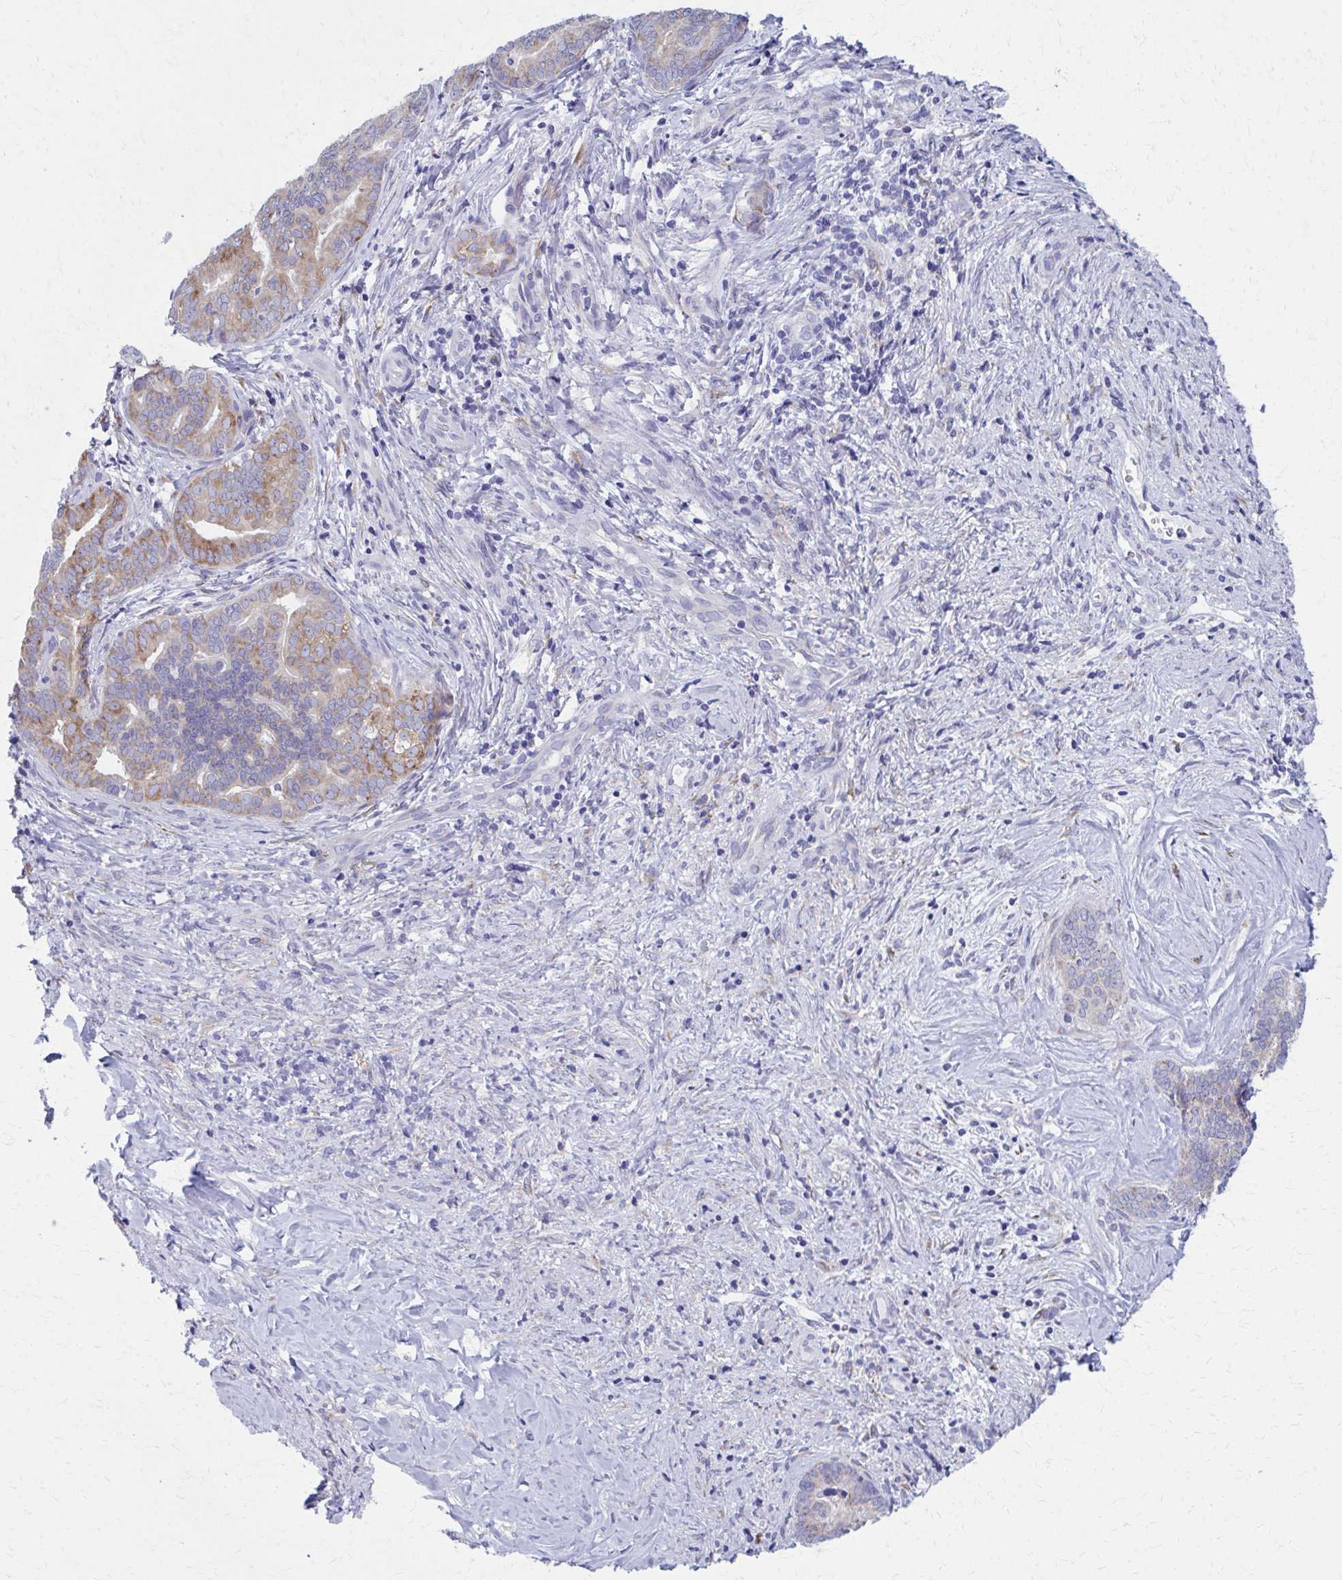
{"staining": {"intensity": "moderate", "quantity": "<25%", "location": "cytoplasmic/membranous"}, "tissue": "liver cancer", "cell_type": "Tumor cells", "image_type": "cancer", "snomed": [{"axis": "morphology", "description": "Cholangiocarcinoma"}, {"axis": "topography", "description": "Liver"}], "caption": "Immunohistochemistry (DAB) staining of cholangiocarcinoma (liver) displays moderate cytoplasmic/membranous protein expression in about <25% of tumor cells.", "gene": "SPATS2L", "patient": {"sex": "female", "age": 64}}